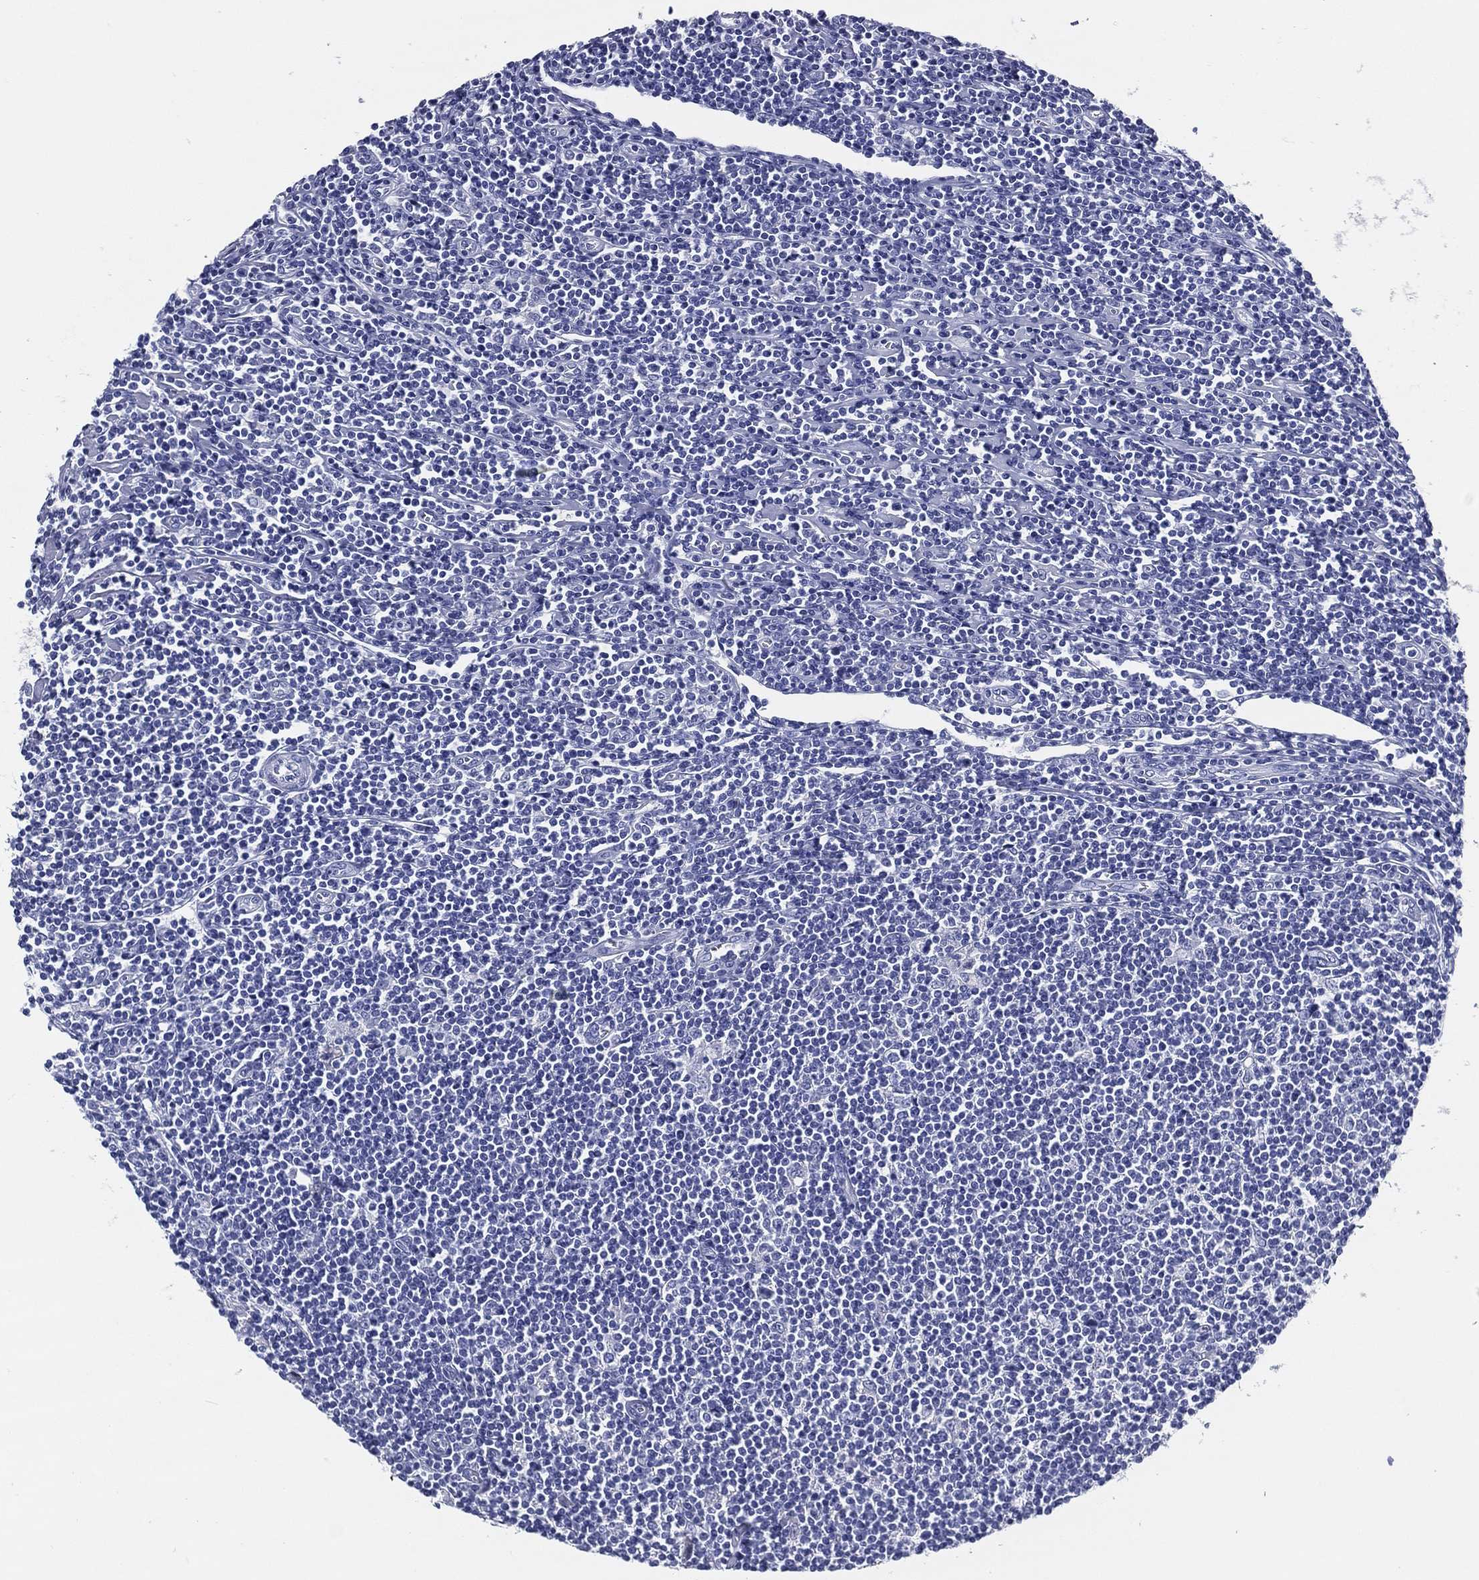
{"staining": {"intensity": "negative", "quantity": "none", "location": "none"}, "tissue": "lymphoma", "cell_type": "Tumor cells", "image_type": "cancer", "snomed": [{"axis": "morphology", "description": "Hodgkin's disease, NOS"}, {"axis": "topography", "description": "Lymph node"}], "caption": "High magnification brightfield microscopy of Hodgkin's disease stained with DAB (3,3'-diaminobenzidine) (brown) and counterstained with hematoxylin (blue): tumor cells show no significant positivity. (DAB immunohistochemistry visualized using brightfield microscopy, high magnification).", "gene": "ACE2", "patient": {"sex": "male", "age": 40}}